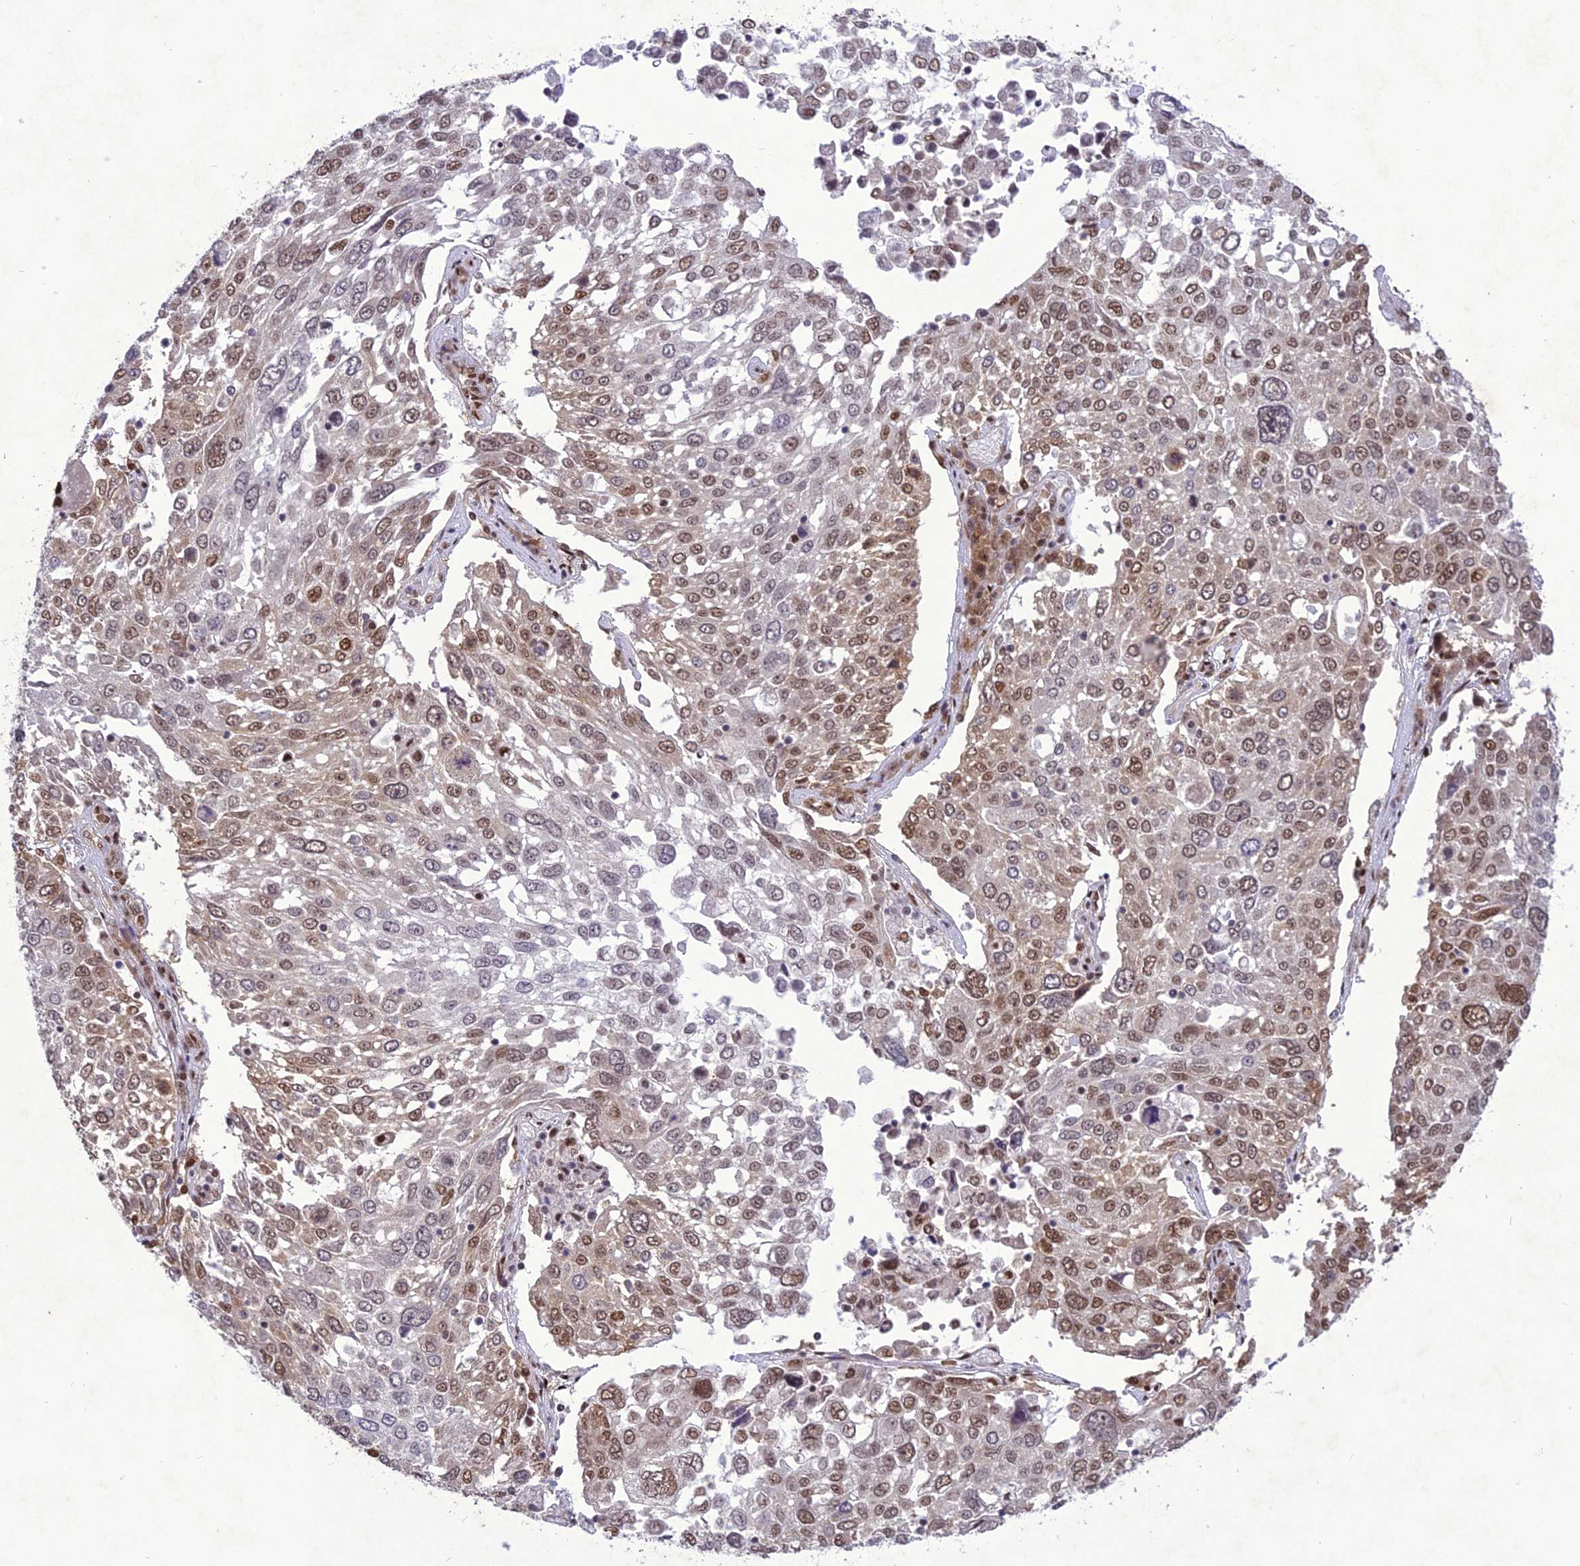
{"staining": {"intensity": "moderate", "quantity": "25%-75%", "location": "cytoplasmic/membranous,nuclear"}, "tissue": "lung cancer", "cell_type": "Tumor cells", "image_type": "cancer", "snomed": [{"axis": "morphology", "description": "Squamous cell carcinoma, NOS"}, {"axis": "topography", "description": "Lung"}], "caption": "About 25%-75% of tumor cells in lung squamous cell carcinoma display moderate cytoplasmic/membranous and nuclear protein expression as visualized by brown immunohistochemical staining.", "gene": "DDX1", "patient": {"sex": "male", "age": 65}}